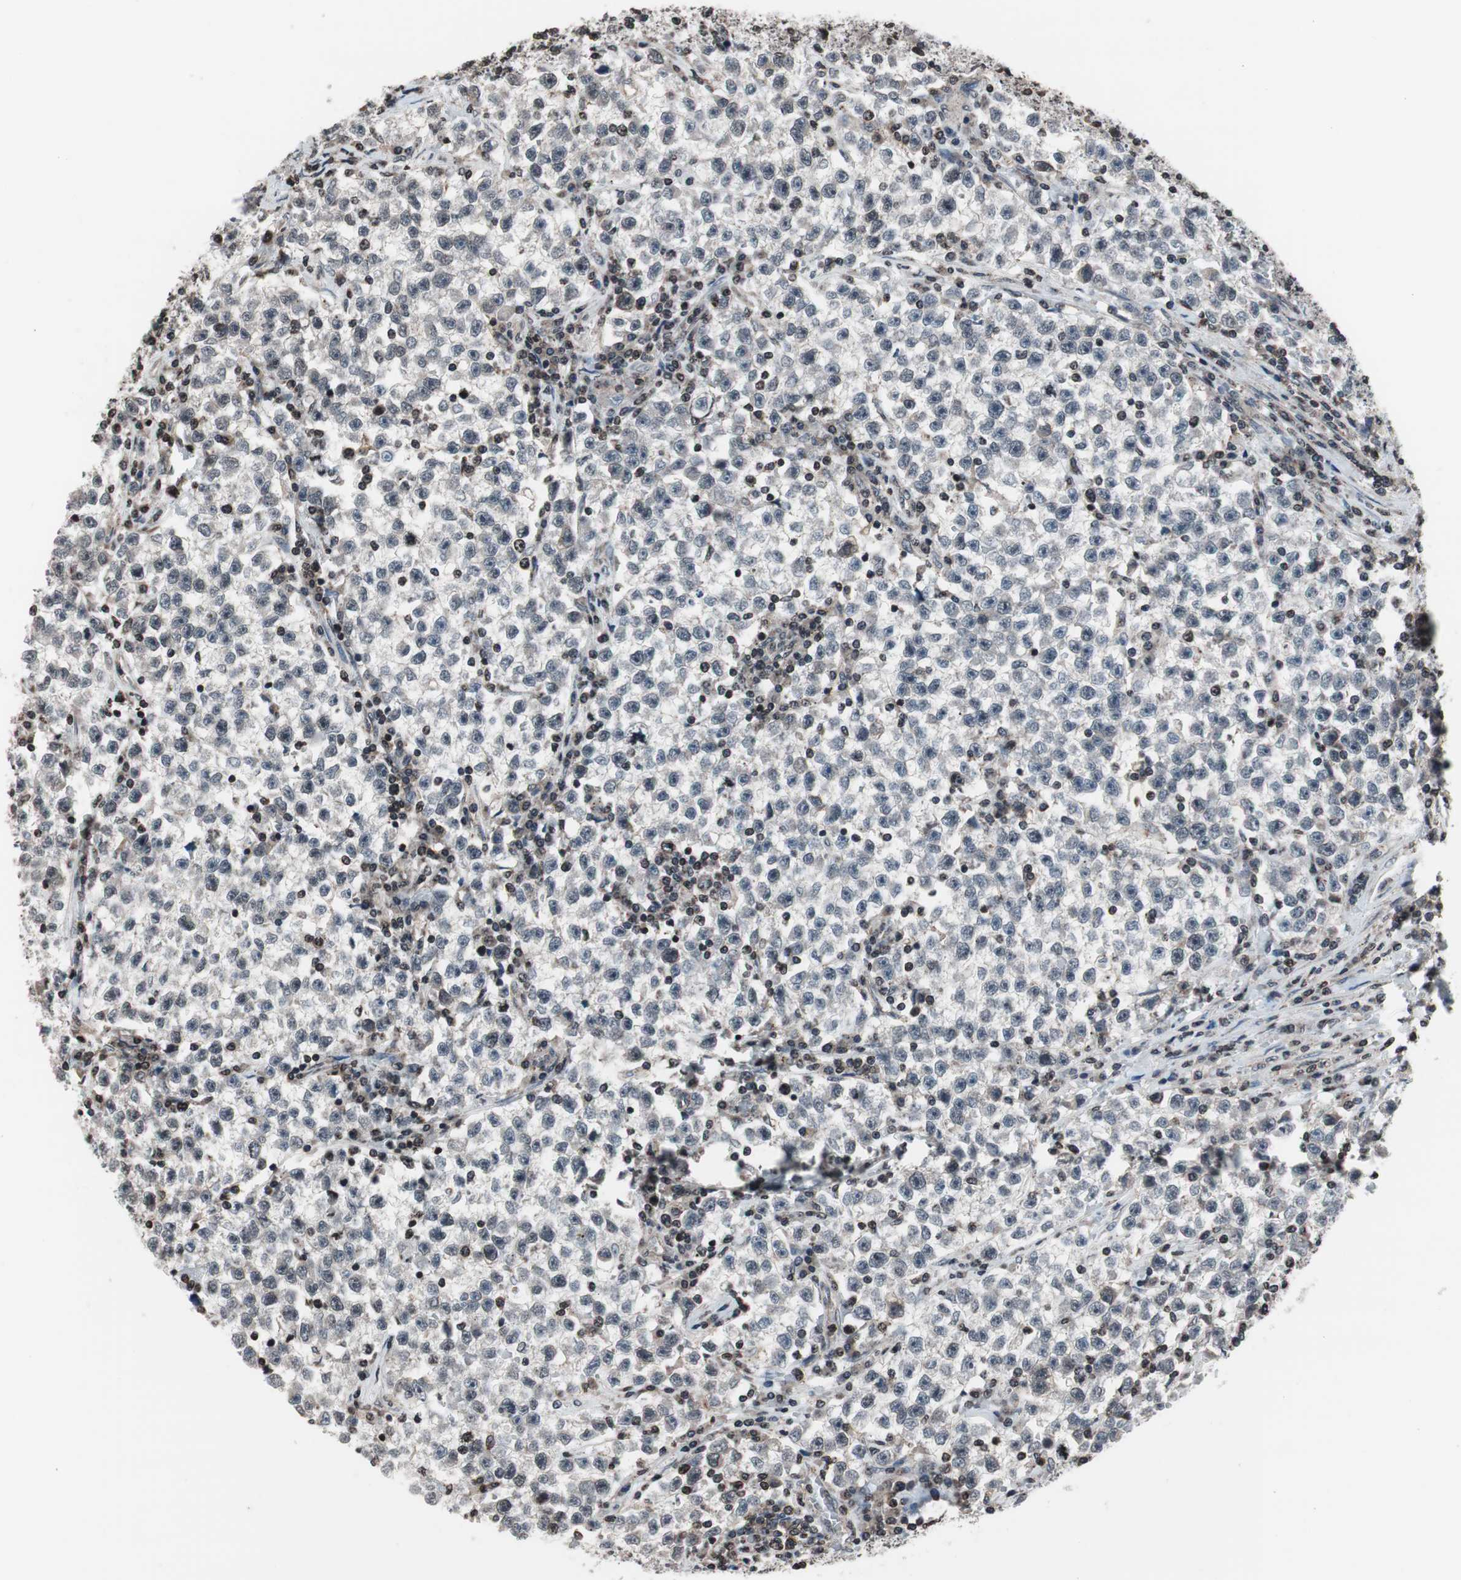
{"staining": {"intensity": "negative", "quantity": "none", "location": "none"}, "tissue": "testis cancer", "cell_type": "Tumor cells", "image_type": "cancer", "snomed": [{"axis": "morphology", "description": "Seminoma, NOS"}, {"axis": "topography", "description": "Testis"}], "caption": "High power microscopy histopathology image of an IHC micrograph of testis cancer, revealing no significant expression in tumor cells.", "gene": "RFC1", "patient": {"sex": "male", "age": 22}}